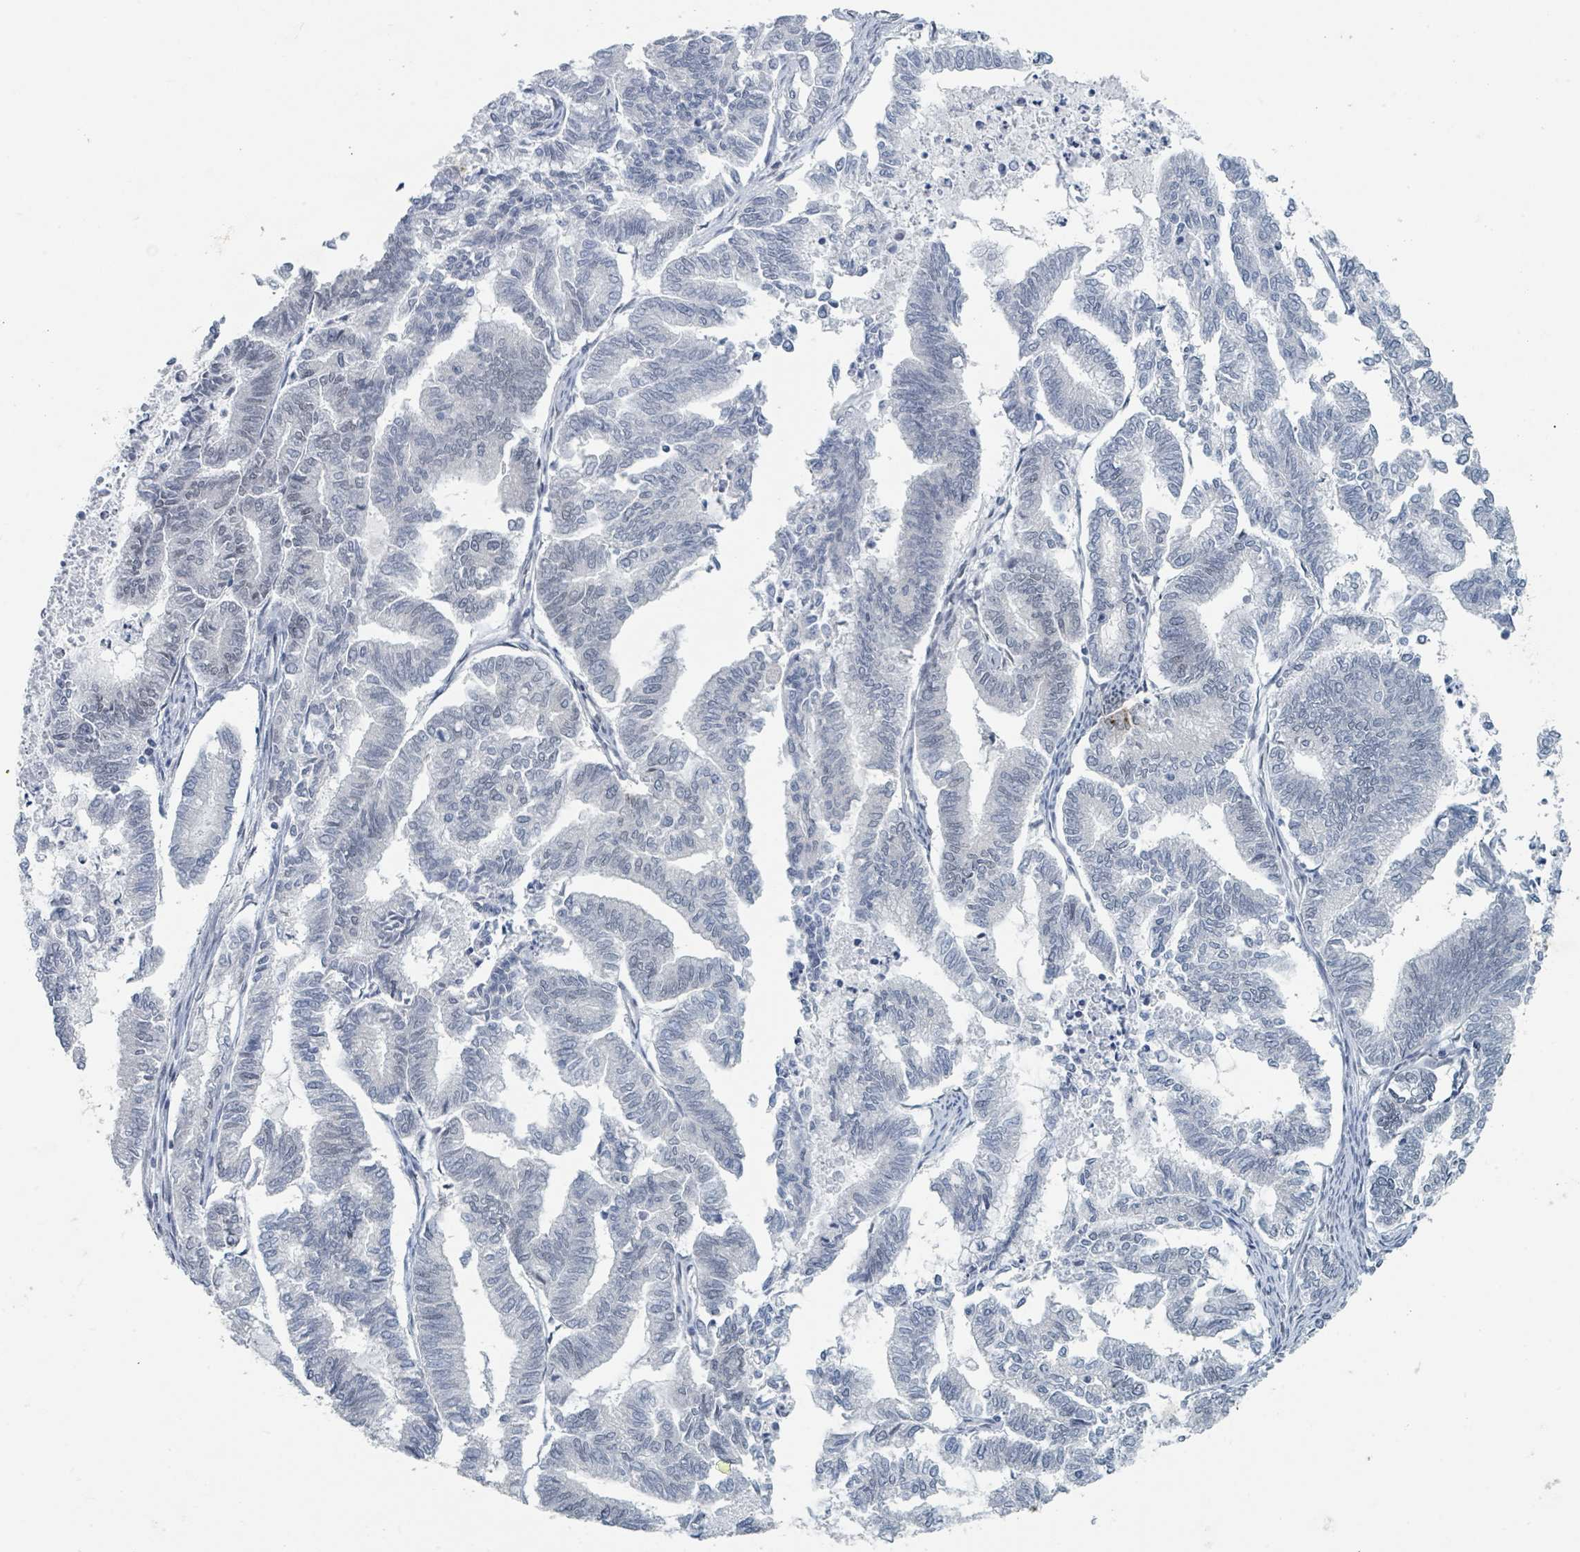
{"staining": {"intensity": "negative", "quantity": "none", "location": "none"}, "tissue": "endometrial cancer", "cell_type": "Tumor cells", "image_type": "cancer", "snomed": [{"axis": "morphology", "description": "Adenocarcinoma, NOS"}, {"axis": "topography", "description": "Endometrium"}], "caption": "This is a photomicrograph of immunohistochemistry staining of endometrial cancer, which shows no positivity in tumor cells. The staining was performed using DAB (3,3'-diaminobenzidine) to visualize the protein expression in brown, while the nuclei were stained in blue with hematoxylin (Magnification: 20x).", "gene": "EHMT2", "patient": {"sex": "female", "age": 79}}